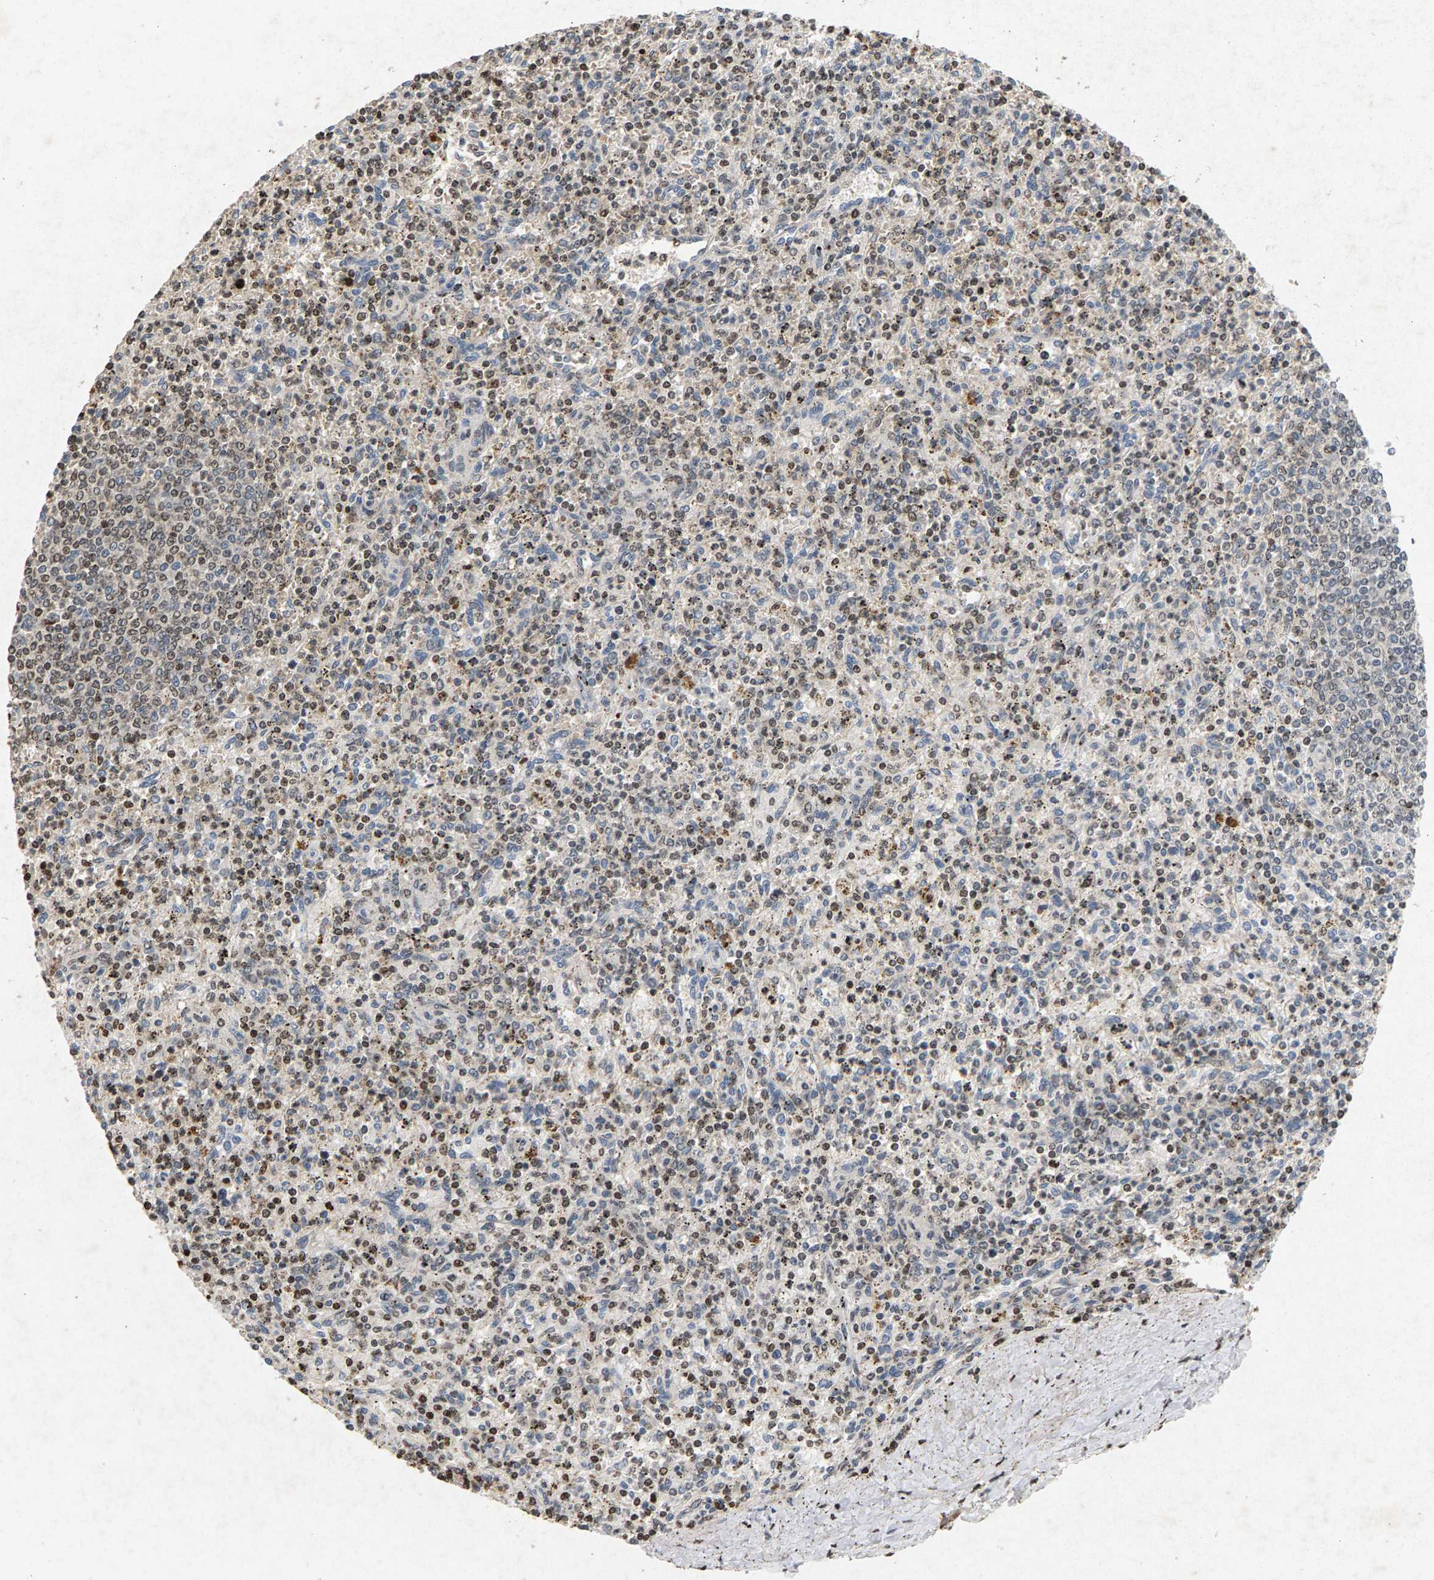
{"staining": {"intensity": "weak", "quantity": "25%-75%", "location": "nuclear"}, "tissue": "spleen", "cell_type": "Cells in red pulp", "image_type": "normal", "snomed": [{"axis": "morphology", "description": "Normal tissue, NOS"}, {"axis": "topography", "description": "Spleen"}], "caption": "Spleen stained with IHC displays weak nuclear expression in approximately 25%-75% of cells in red pulp.", "gene": "ZPR1", "patient": {"sex": "male", "age": 72}}